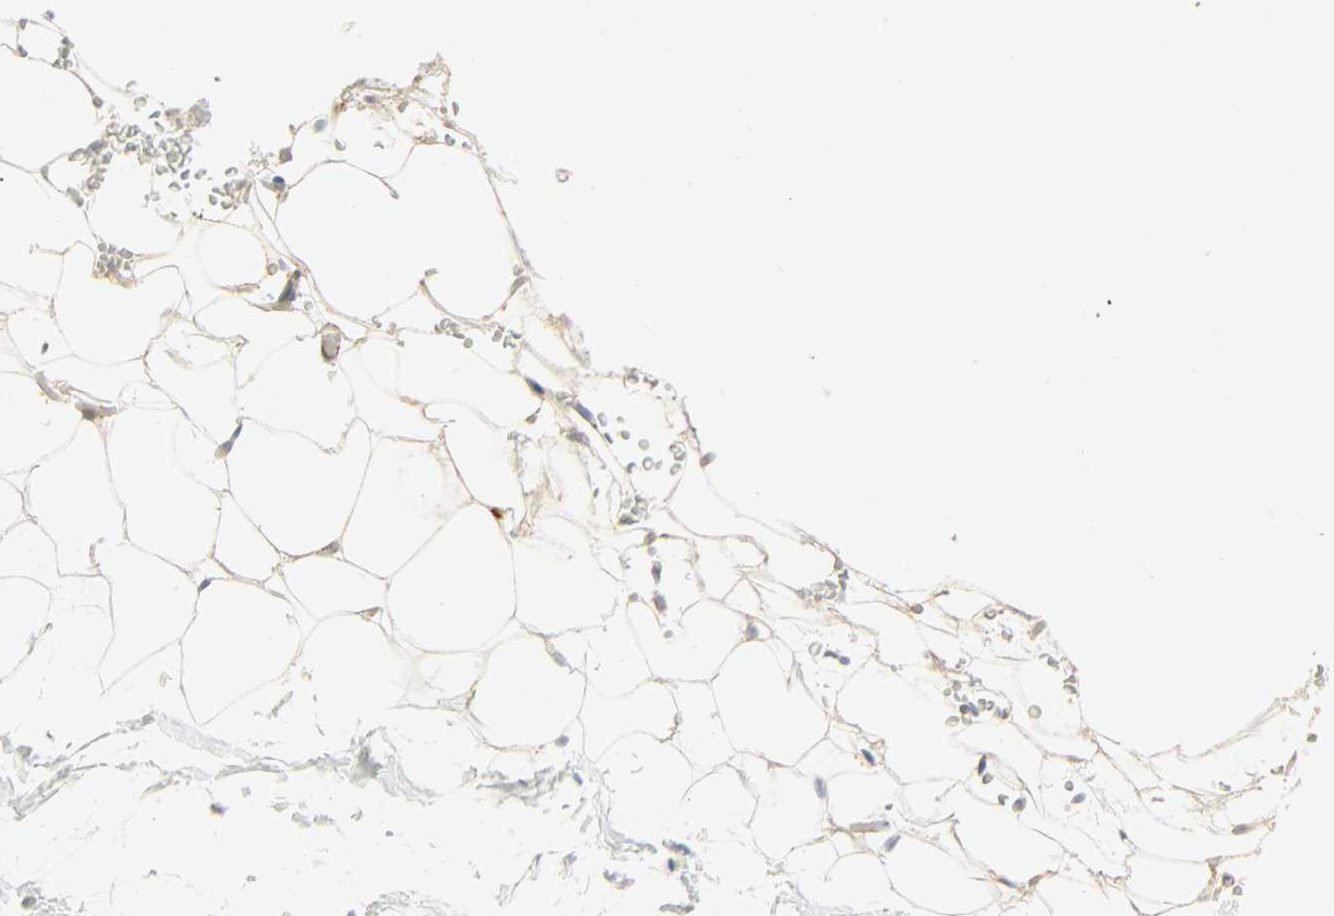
{"staining": {"intensity": "weak", "quantity": ">75%", "location": "cytoplasmic/membranous"}, "tissue": "breast", "cell_type": "Adipocytes", "image_type": "normal", "snomed": [{"axis": "morphology", "description": "Normal tissue, NOS"}, {"axis": "topography", "description": "Breast"}], "caption": "Adipocytes display weak cytoplasmic/membranous expression in about >75% of cells in unremarkable breast.", "gene": "ENPEP", "patient": {"sex": "female", "age": 75}}